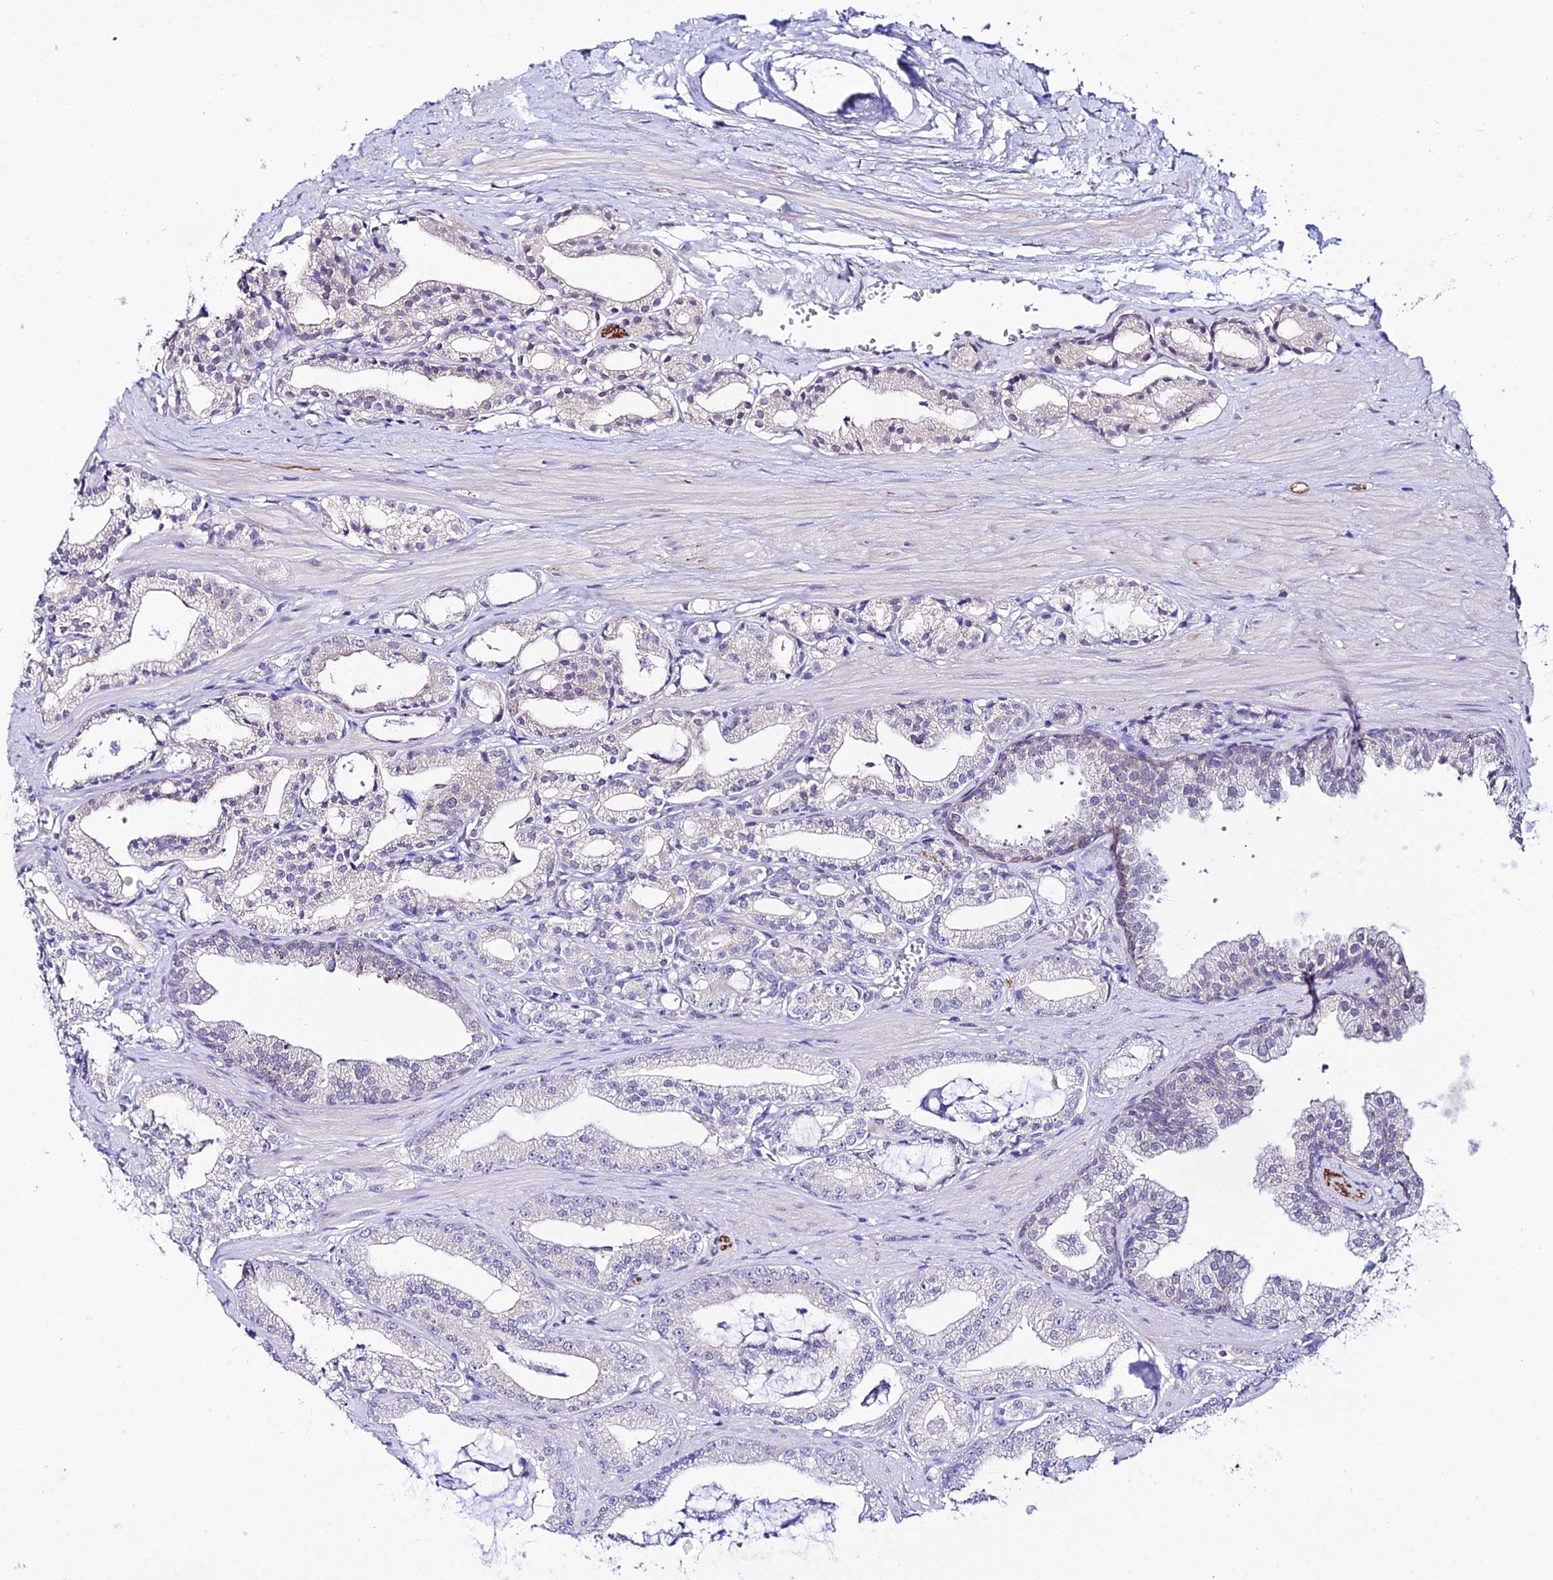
{"staining": {"intensity": "negative", "quantity": "none", "location": "none"}, "tissue": "prostate cancer", "cell_type": "Tumor cells", "image_type": "cancer", "snomed": [{"axis": "morphology", "description": "Adenocarcinoma, High grade"}, {"axis": "topography", "description": "Prostate"}], "caption": "Photomicrograph shows no protein expression in tumor cells of prostate cancer tissue.", "gene": "ATG16L2", "patient": {"sex": "male", "age": 71}}